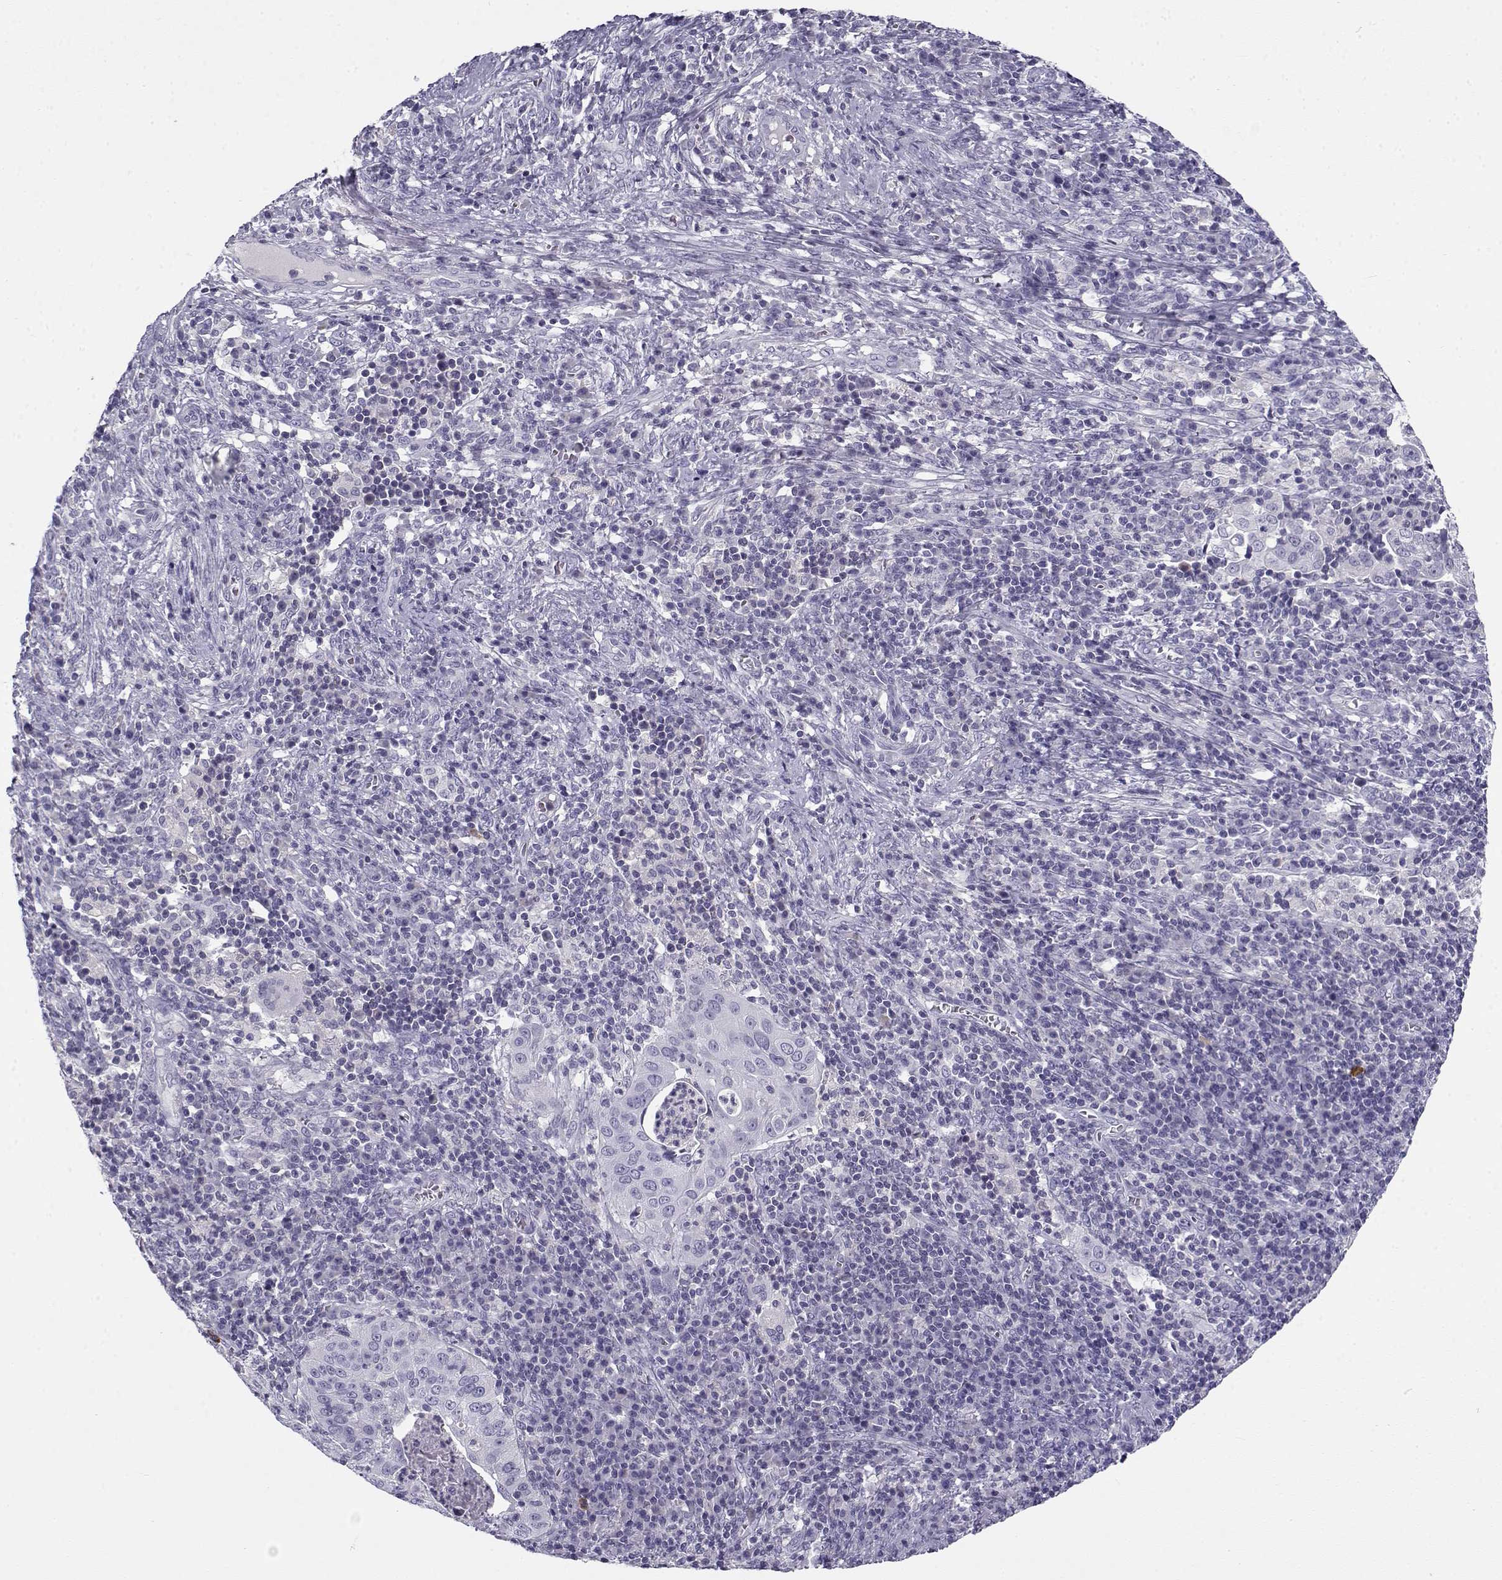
{"staining": {"intensity": "negative", "quantity": "none", "location": "none"}, "tissue": "cervical cancer", "cell_type": "Tumor cells", "image_type": "cancer", "snomed": [{"axis": "morphology", "description": "Squamous cell carcinoma, NOS"}, {"axis": "topography", "description": "Cervix"}], "caption": "High magnification brightfield microscopy of cervical cancer (squamous cell carcinoma) stained with DAB (3,3'-diaminobenzidine) (brown) and counterstained with hematoxylin (blue): tumor cells show no significant positivity.", "gene": "FAM166A", "patient": {"sex": "female", "age": 39}}